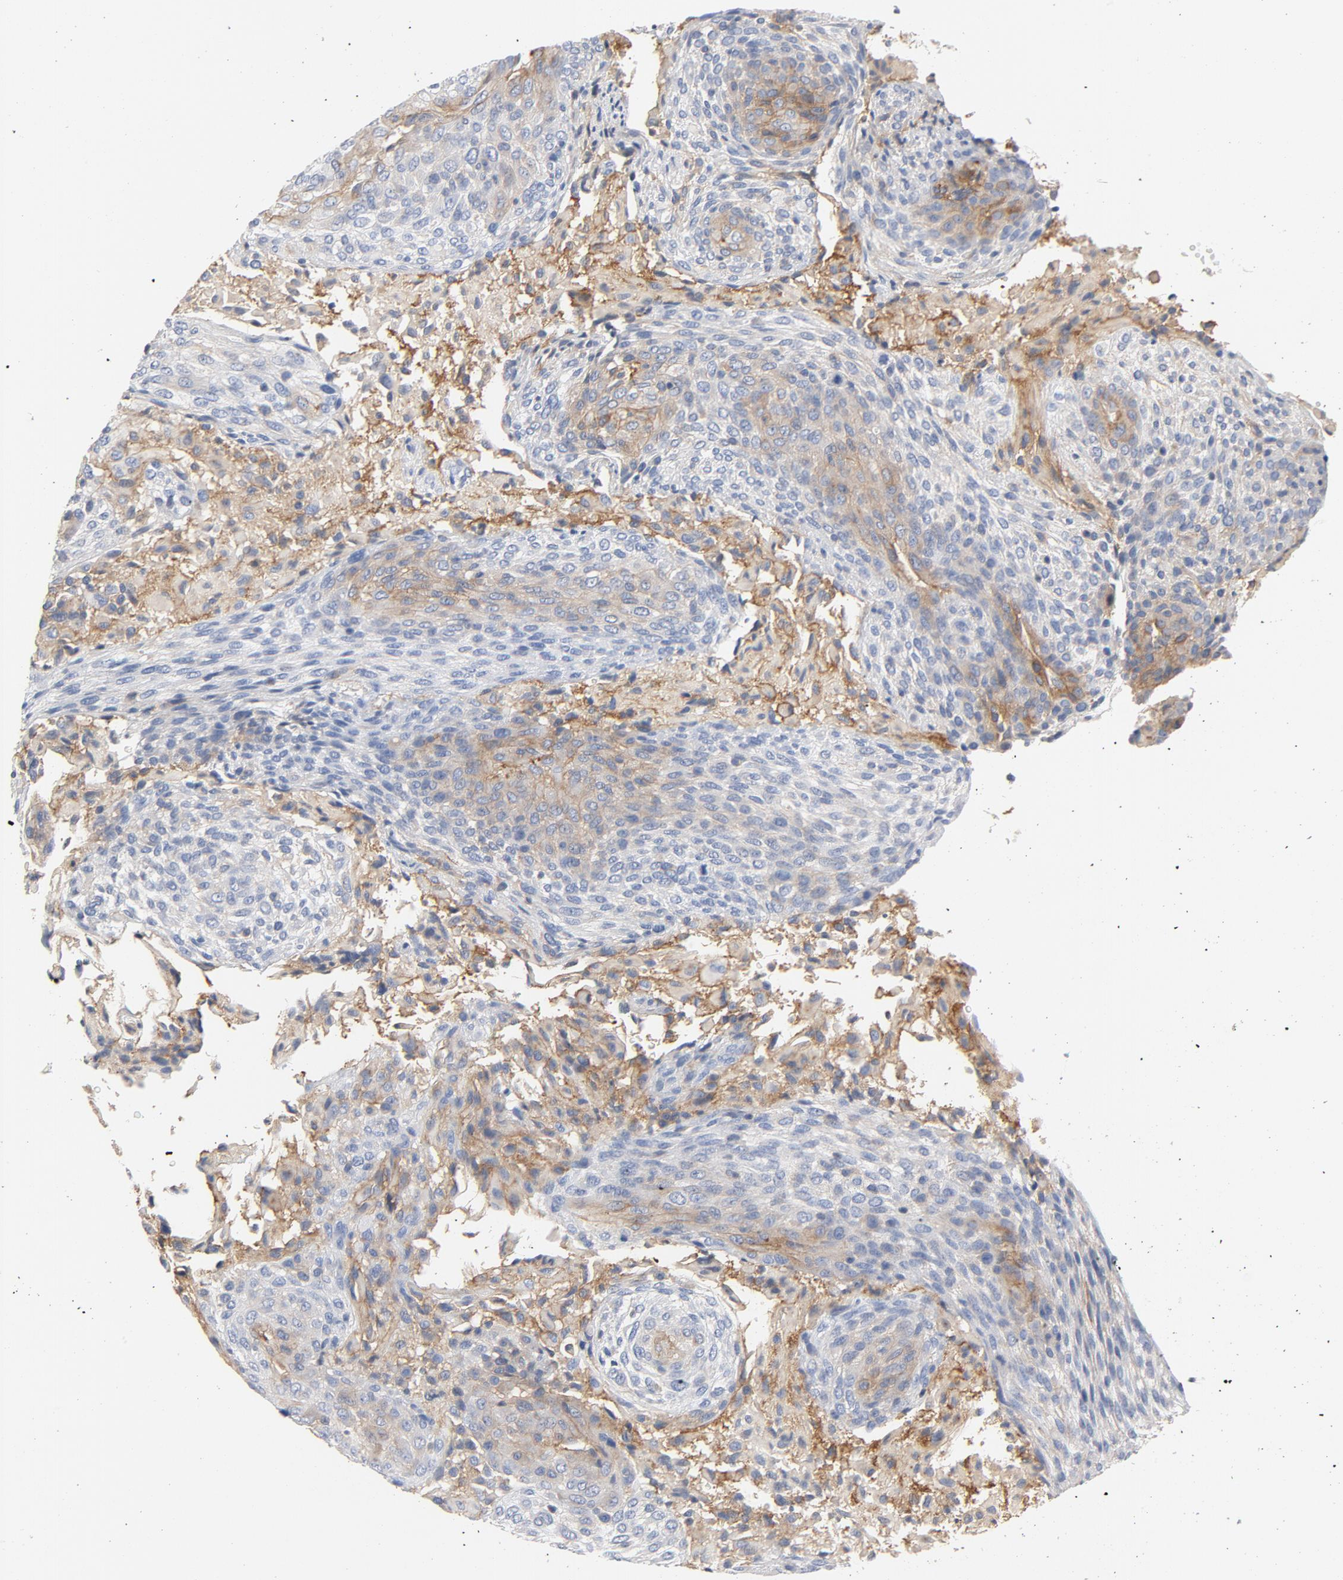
{"staining": {"intensity": "weak", "quantity": "<25%", "location": "cytoplasmic/membranous"}, "tissue": "glioma", "cell_type": "Tumor cells", "image_type": "cancer", "snomed": [{"axis": "morphology", "description": "Glioma, malignant, High grade"}, {"axis": "topography", "description": "Cerebral cortex"}], "caption": "There is no significant expression in tumor cells of glioma. (DAB immunohistochemistry (IHC) visualized using brightfield microscopy, high magnification).", "gene": "SRC", "patient": {"sex": "female", "age": 55}}